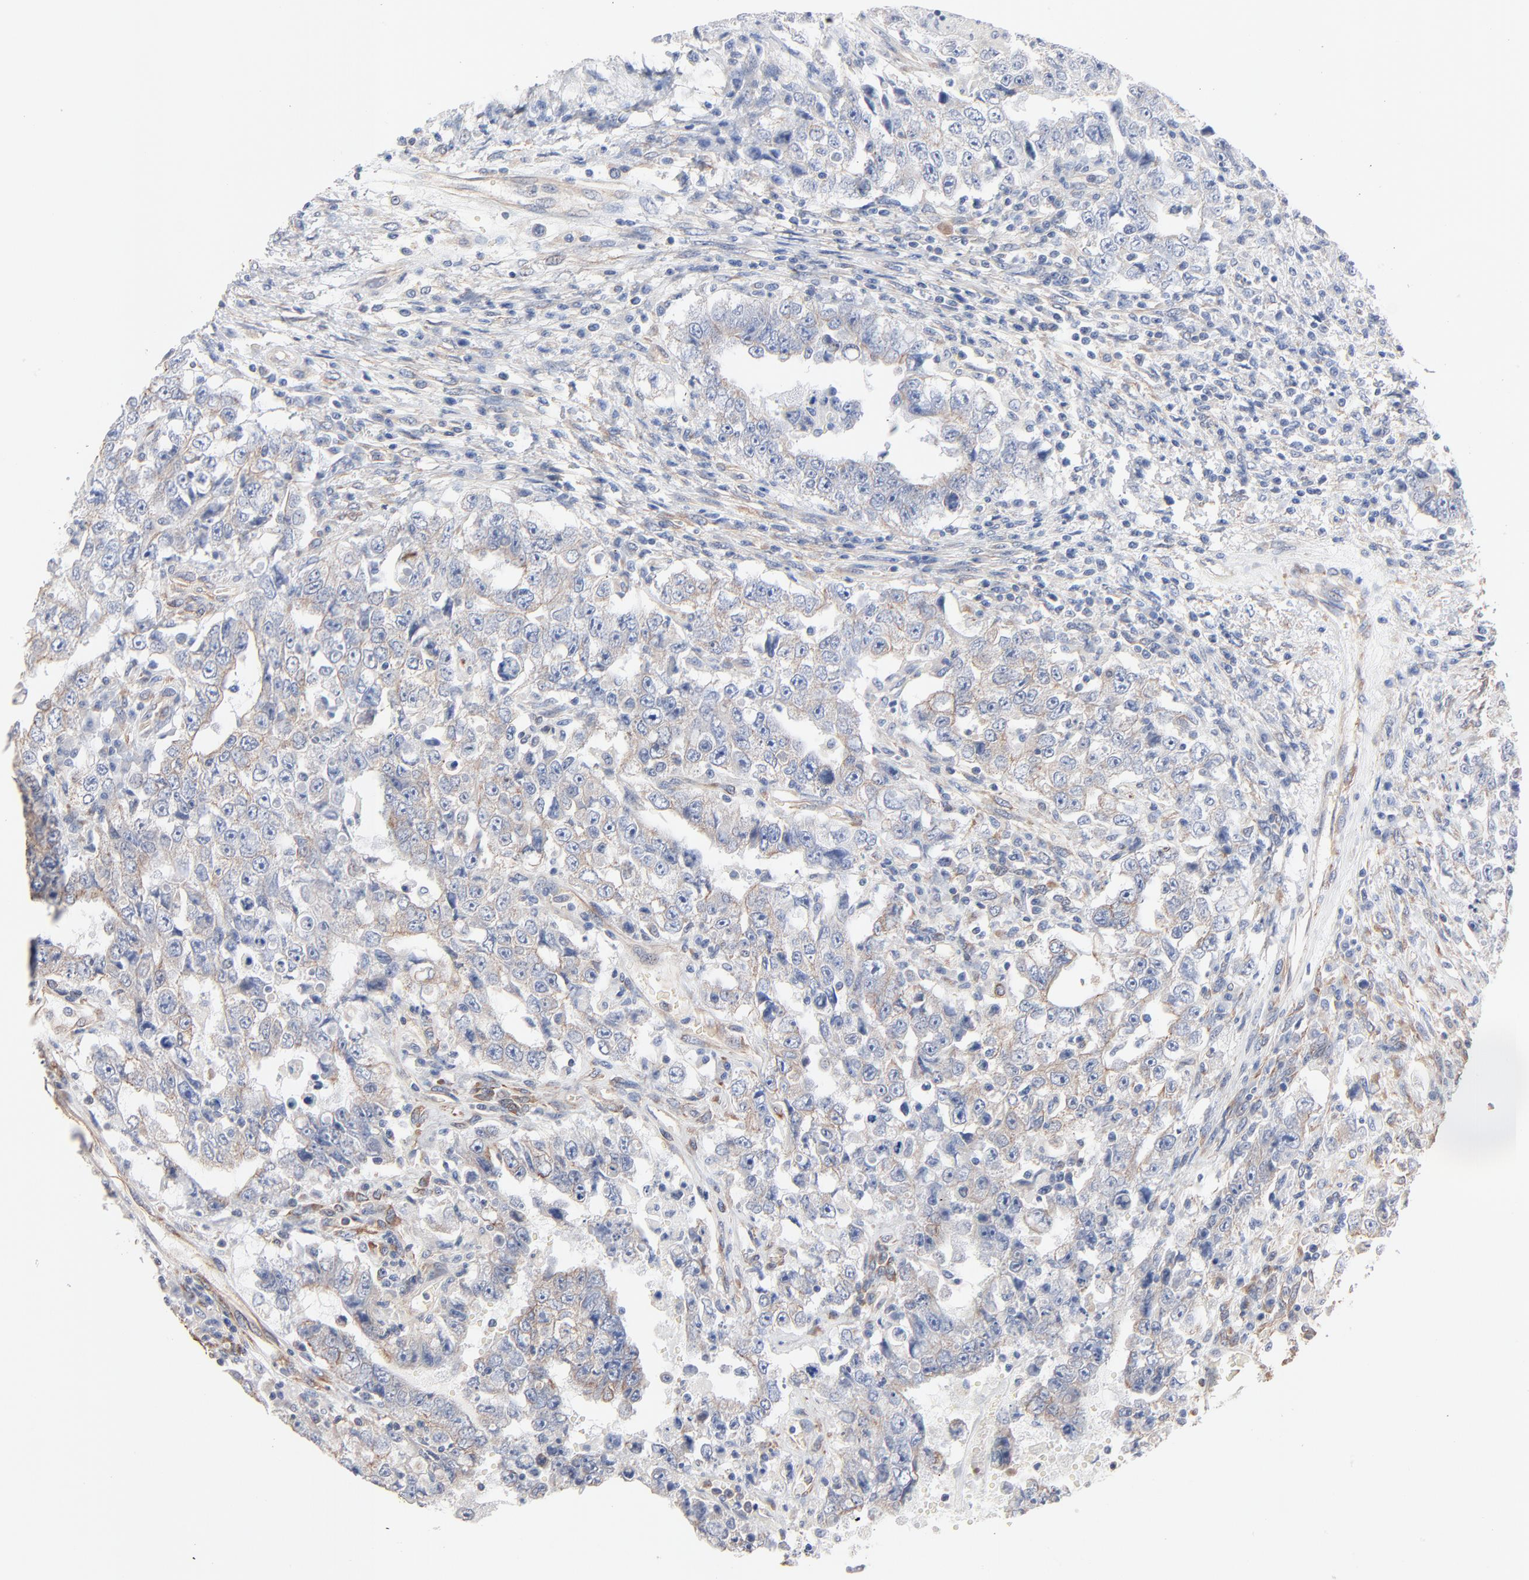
{"staining": {"intensity": "negative", "quantity": "none", "location": "none"}, "tissue": "testis cancer", "cell_type": "Tumor cells", "image_type": "cancer", "snomed": [{"axis": "morphology", "description": "Carcinoma, Embryonal, NOS"}, {"axis": "topography", "description": "Testis"}], "caption": "The micrograph shows no significant staining in tumor cells of embryonal carcinoma (testis).", "gene": "ABCD4", "patient": {"sex": "male", "age": 26}}